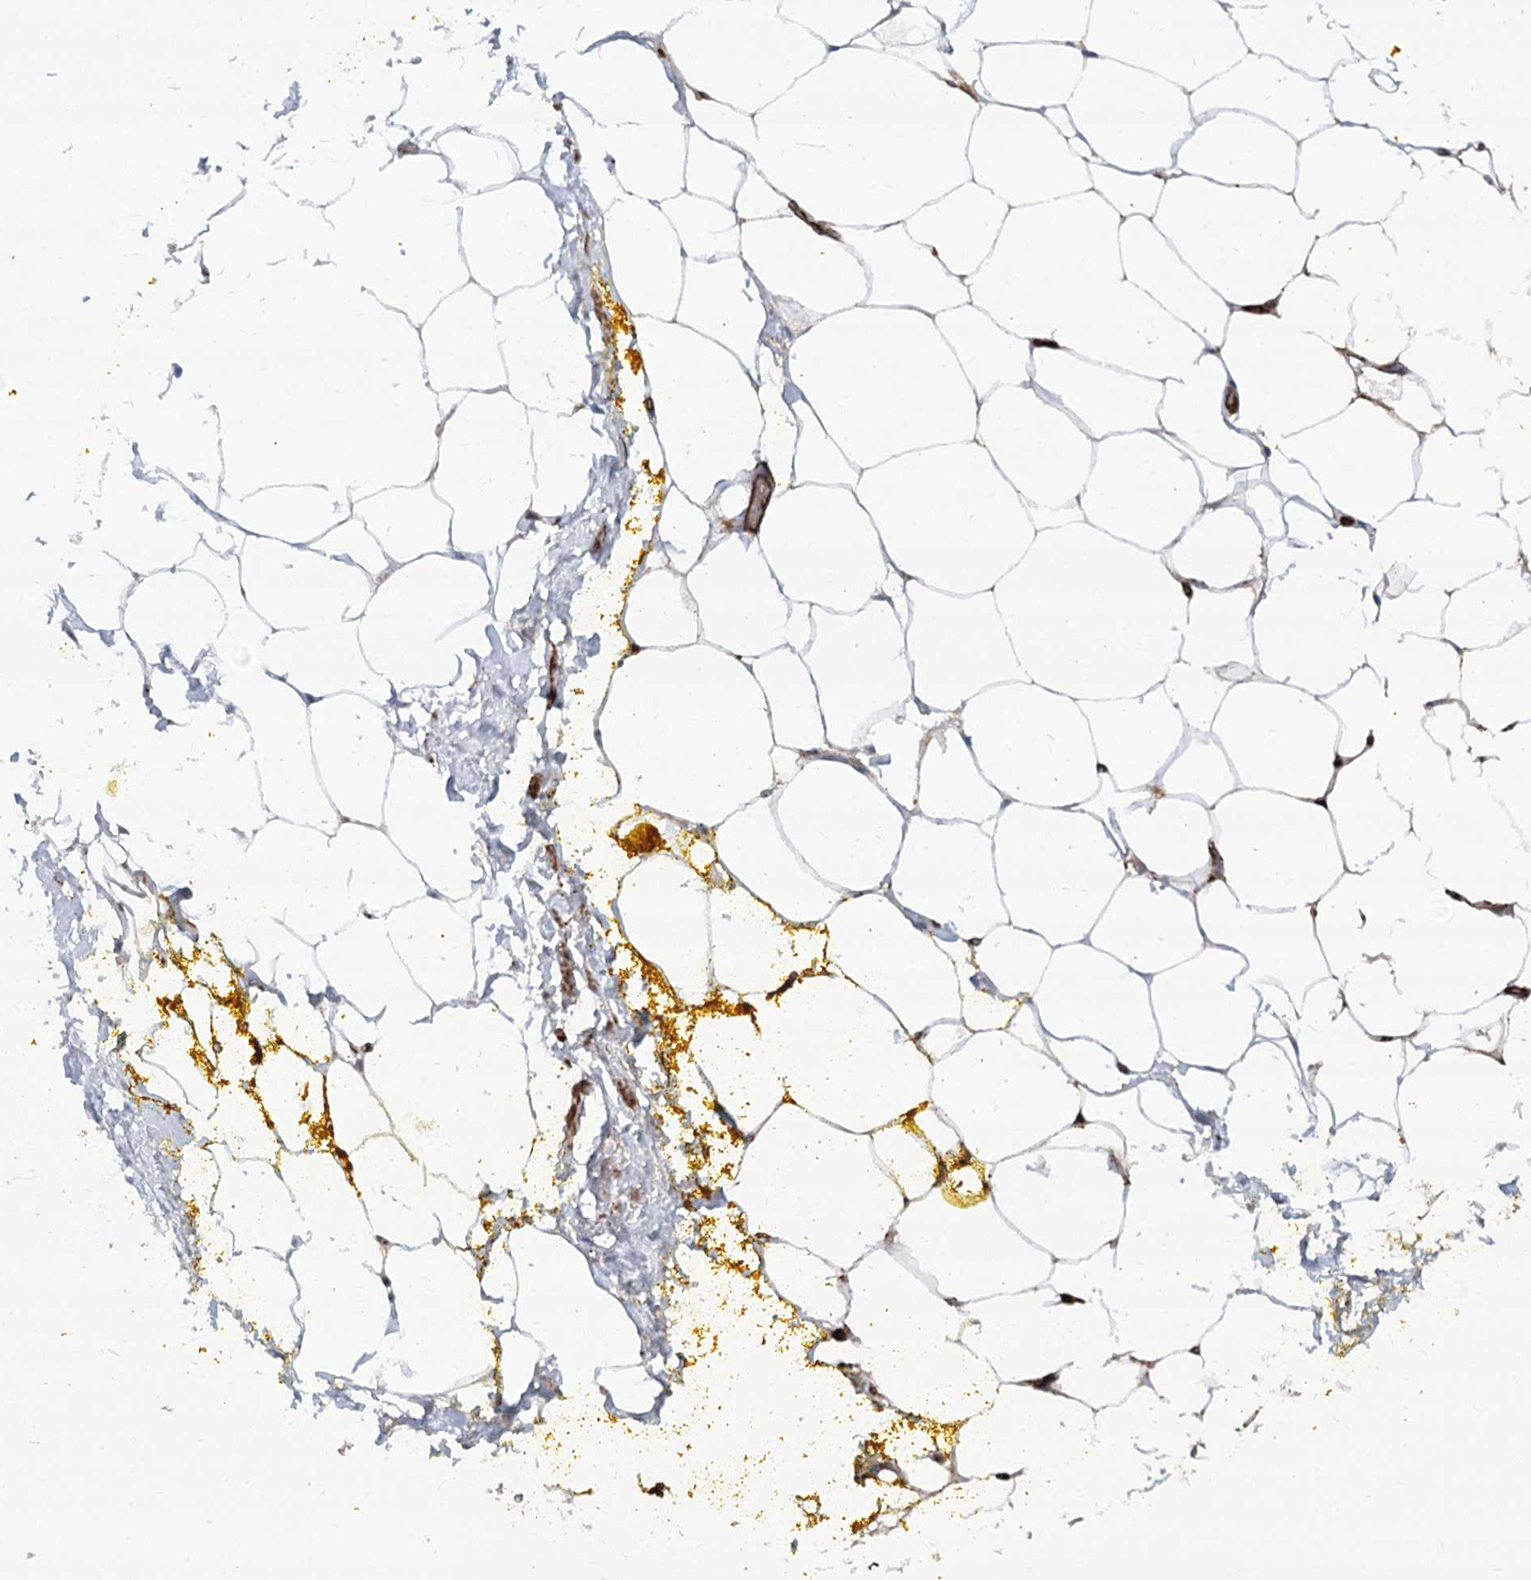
{"staining": {"intensity": "negative", "quantity": "none", "location": "none"}, "tissue": "adipose tissue", "cell_type": "Adipocytes", "image_type": "normal", "snomed": [{"axis": "morphology", "description": "Normal tissue, NOS"}, {"axis": "morphology", "description": "Adenocarcinoma, Low grade"}, {"axis": "topography", "description": "Prostate"}, {"axis": "topography", "description": "Peripheral nerve tissue"}], "caption": "Photomicrograph shows no protein positivity in adipocytes of benign adipose tissue. The staining is performed using DAB (3,3'-diaminobenzidine) brown chromogen with nuclei counter-stained in using hematoxylin.", "gene": "WDR36", "patient": {"sex": "male", "age": 63}}